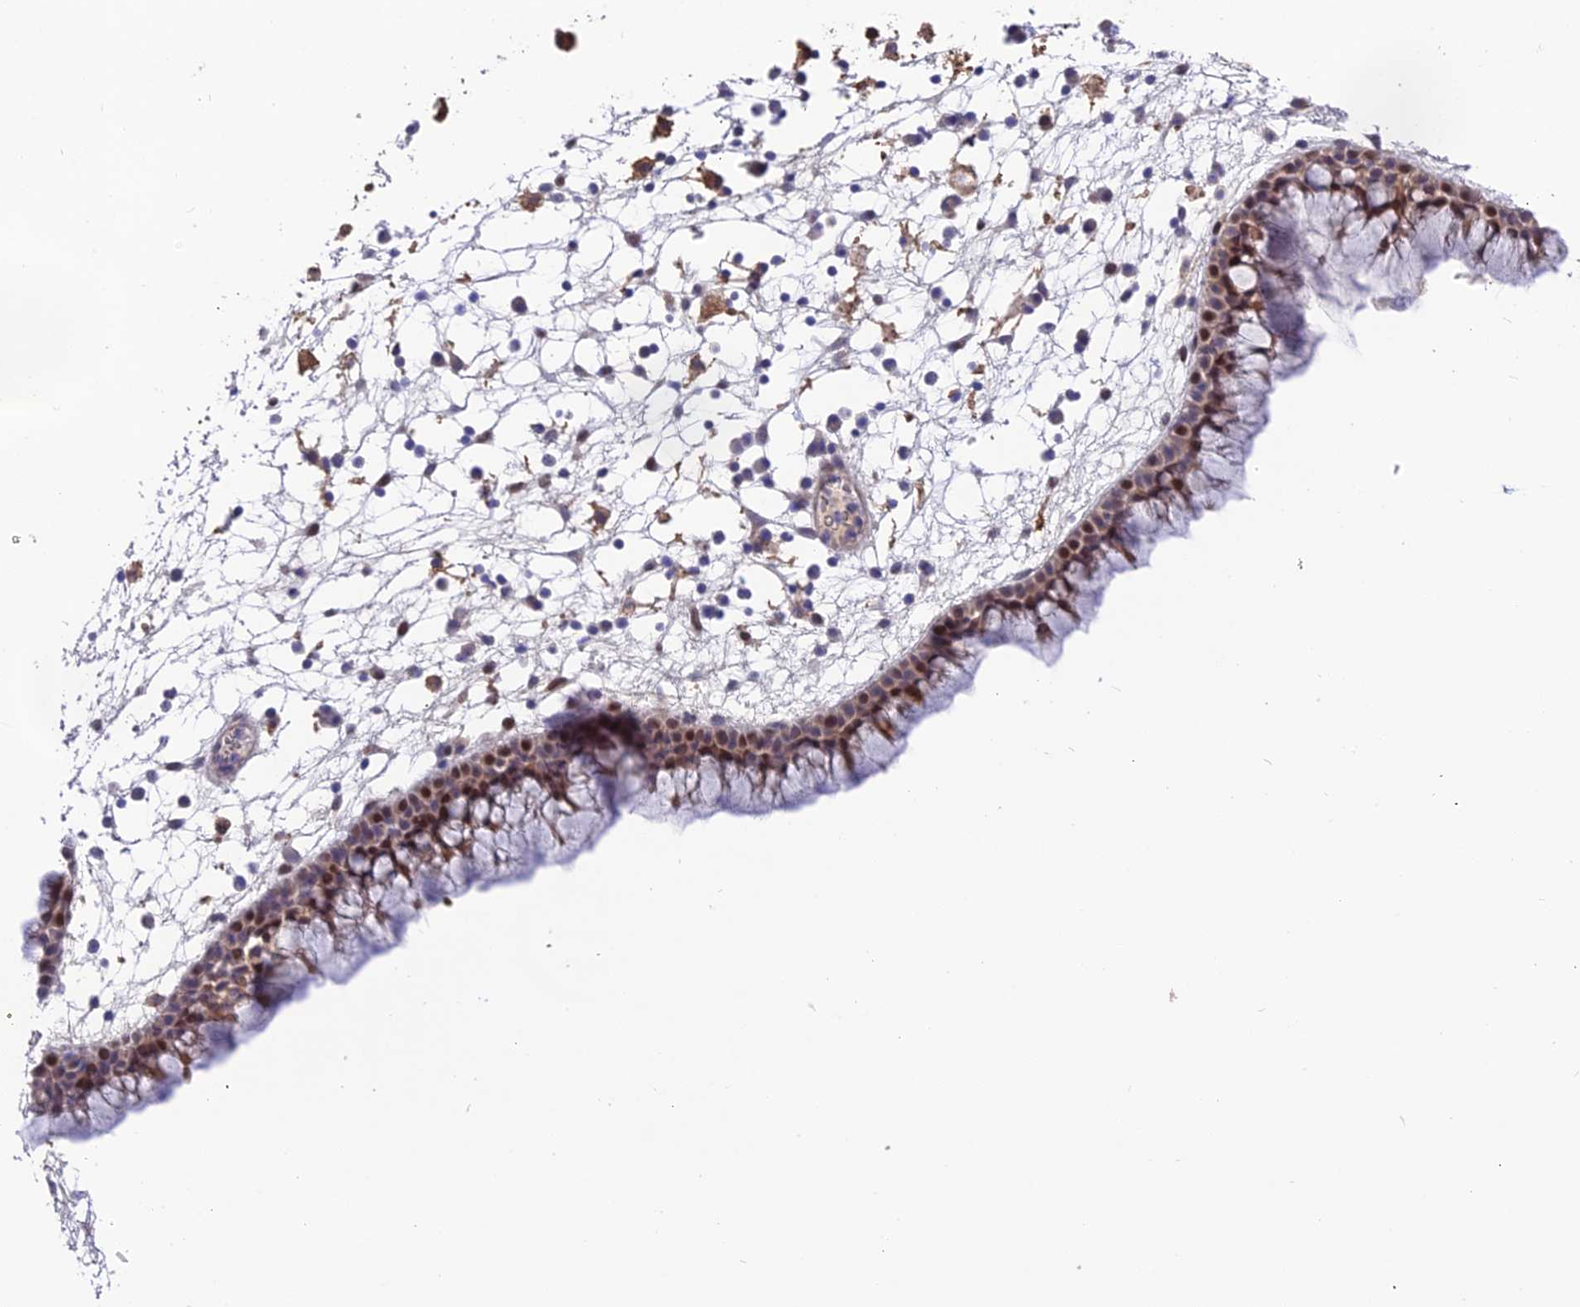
{"staining": {"intensity": "moderate", "quantity": ">75%", "location": "cytoplasmic/membranous,nuclear"}, "tissue": "nasopharynx", "cell_type": "Respiratory epithelial cells", "image_type": "normal", "snomed": [{"axis": "morphology", "description": "Normal tissue, NOS"}, {"axis": "morphology", "description": "Inflammation, NOS"}, {"axis": "morphology", "description": "Malignant melanoma, Metastatic site"}, {"axis": "topography", "description": "Nasopharynx"}], "caption": "Respiratory epithelial cells display medium levels of moderate cytoplasmic/membranous,nuclear positivity in approximately >75% of cells in normal human nasopharynx.", "gene": "PUS10", "patient": {"sex": "male", "age": 70}}